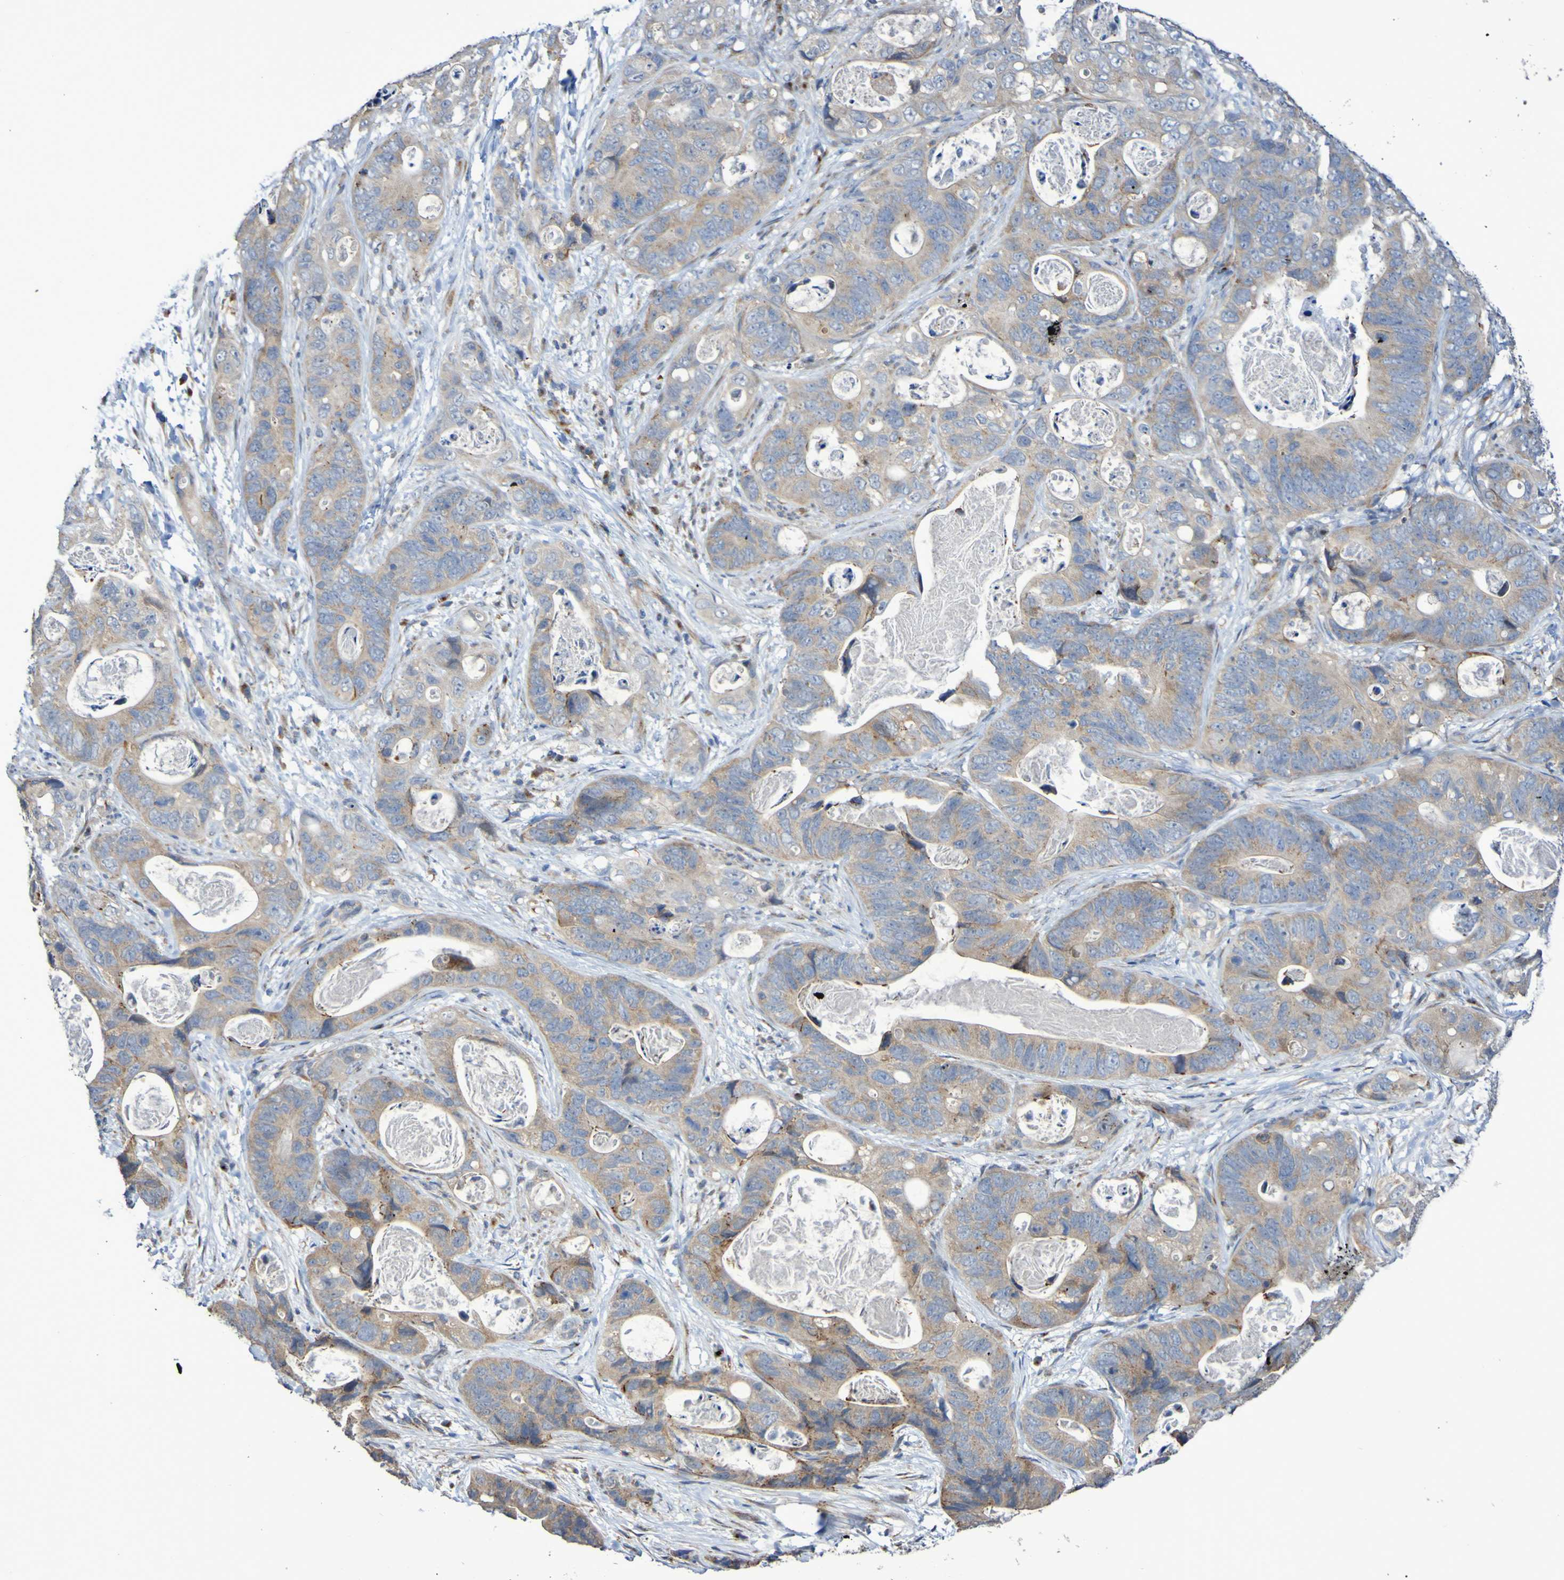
{"staining": {"intensity": "weak", "quantity": ">75%", "location": "cytoplasmic/membranous"}, "tissue": "stomach cancer", "cell_type": "Tumor cells", "image_type": "cancer", "snomed": [{"axis": "morphology", "description": "Adenocarcinoma, NOS"}, {"axis": "topography", "description": "Stomach"}], "caption": "Human stomach cancer (adenocarcinoma) stained with a protein marker demonstrates weak staining in tumor cells.", "gene": "LMBRD2", "patient": {"sex": "female", "age": 89}}